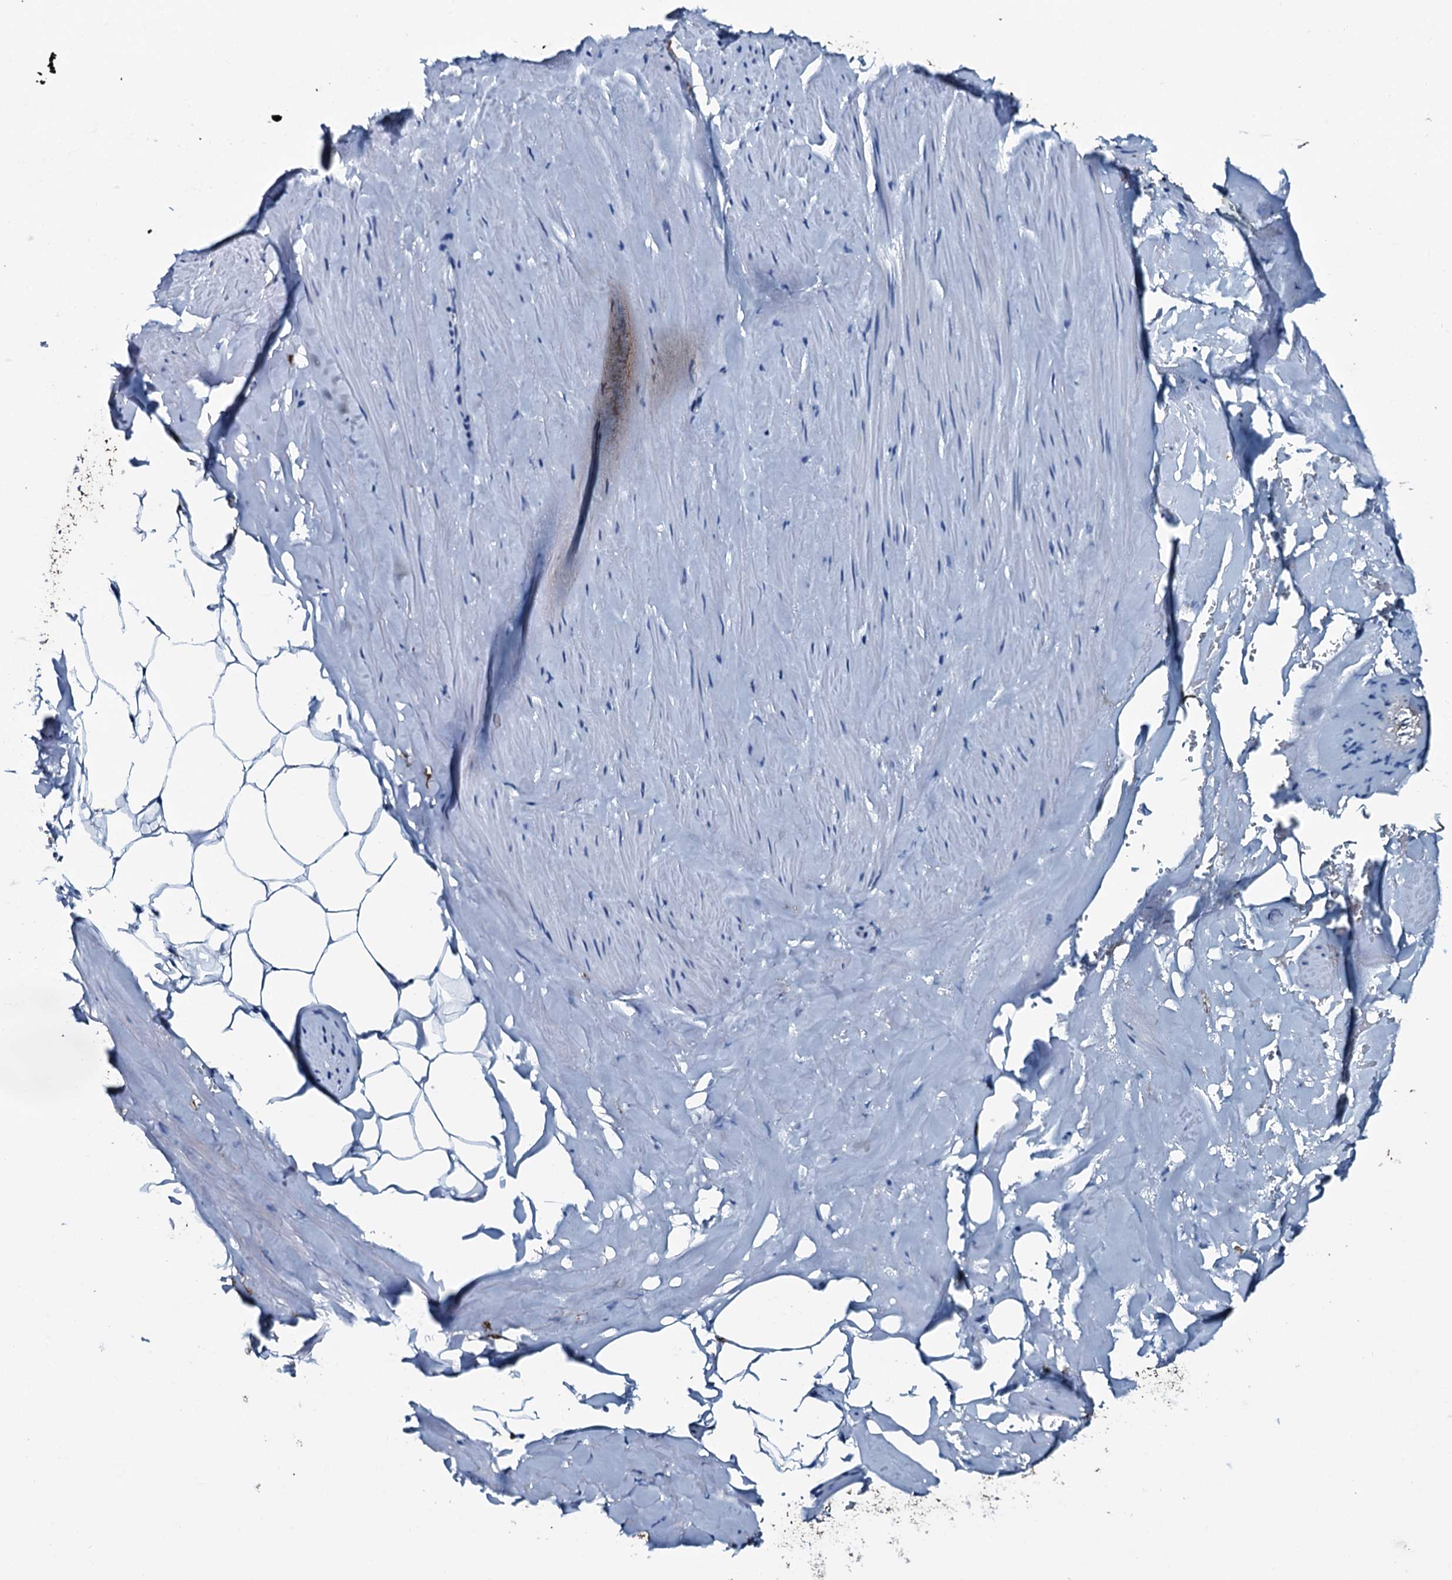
{"staining": {"intensity": "moderate", "quantity": "25%-75%", "location": "cytoplasmic/membranous"}, "tissue": "adipose tissue", "cell_type": "Adipocytes", "image_type": "normal", "snomed": [{"axis": "morphology", "description": "Normal tissue, NOS"}, {"axis": "morphology", "description": "Adenocarcinoma, Low grade"}, {"axis": "topography", "description": "Prostate"}, {"axis": "topography", "description": "Peripheral nerve tissue"}], "caption": "Adipocytes show moderate cytoplasmic/membranous positivity in about 25%-75% of cells in unremarkable adipose tissue. The staining was performed using DAB, with brown indicating positive protein expression. Nuclei are stained blue with hematoxylin.", "gene": "SLC25A38", "patient": {"sex": "male", "age": 63}}